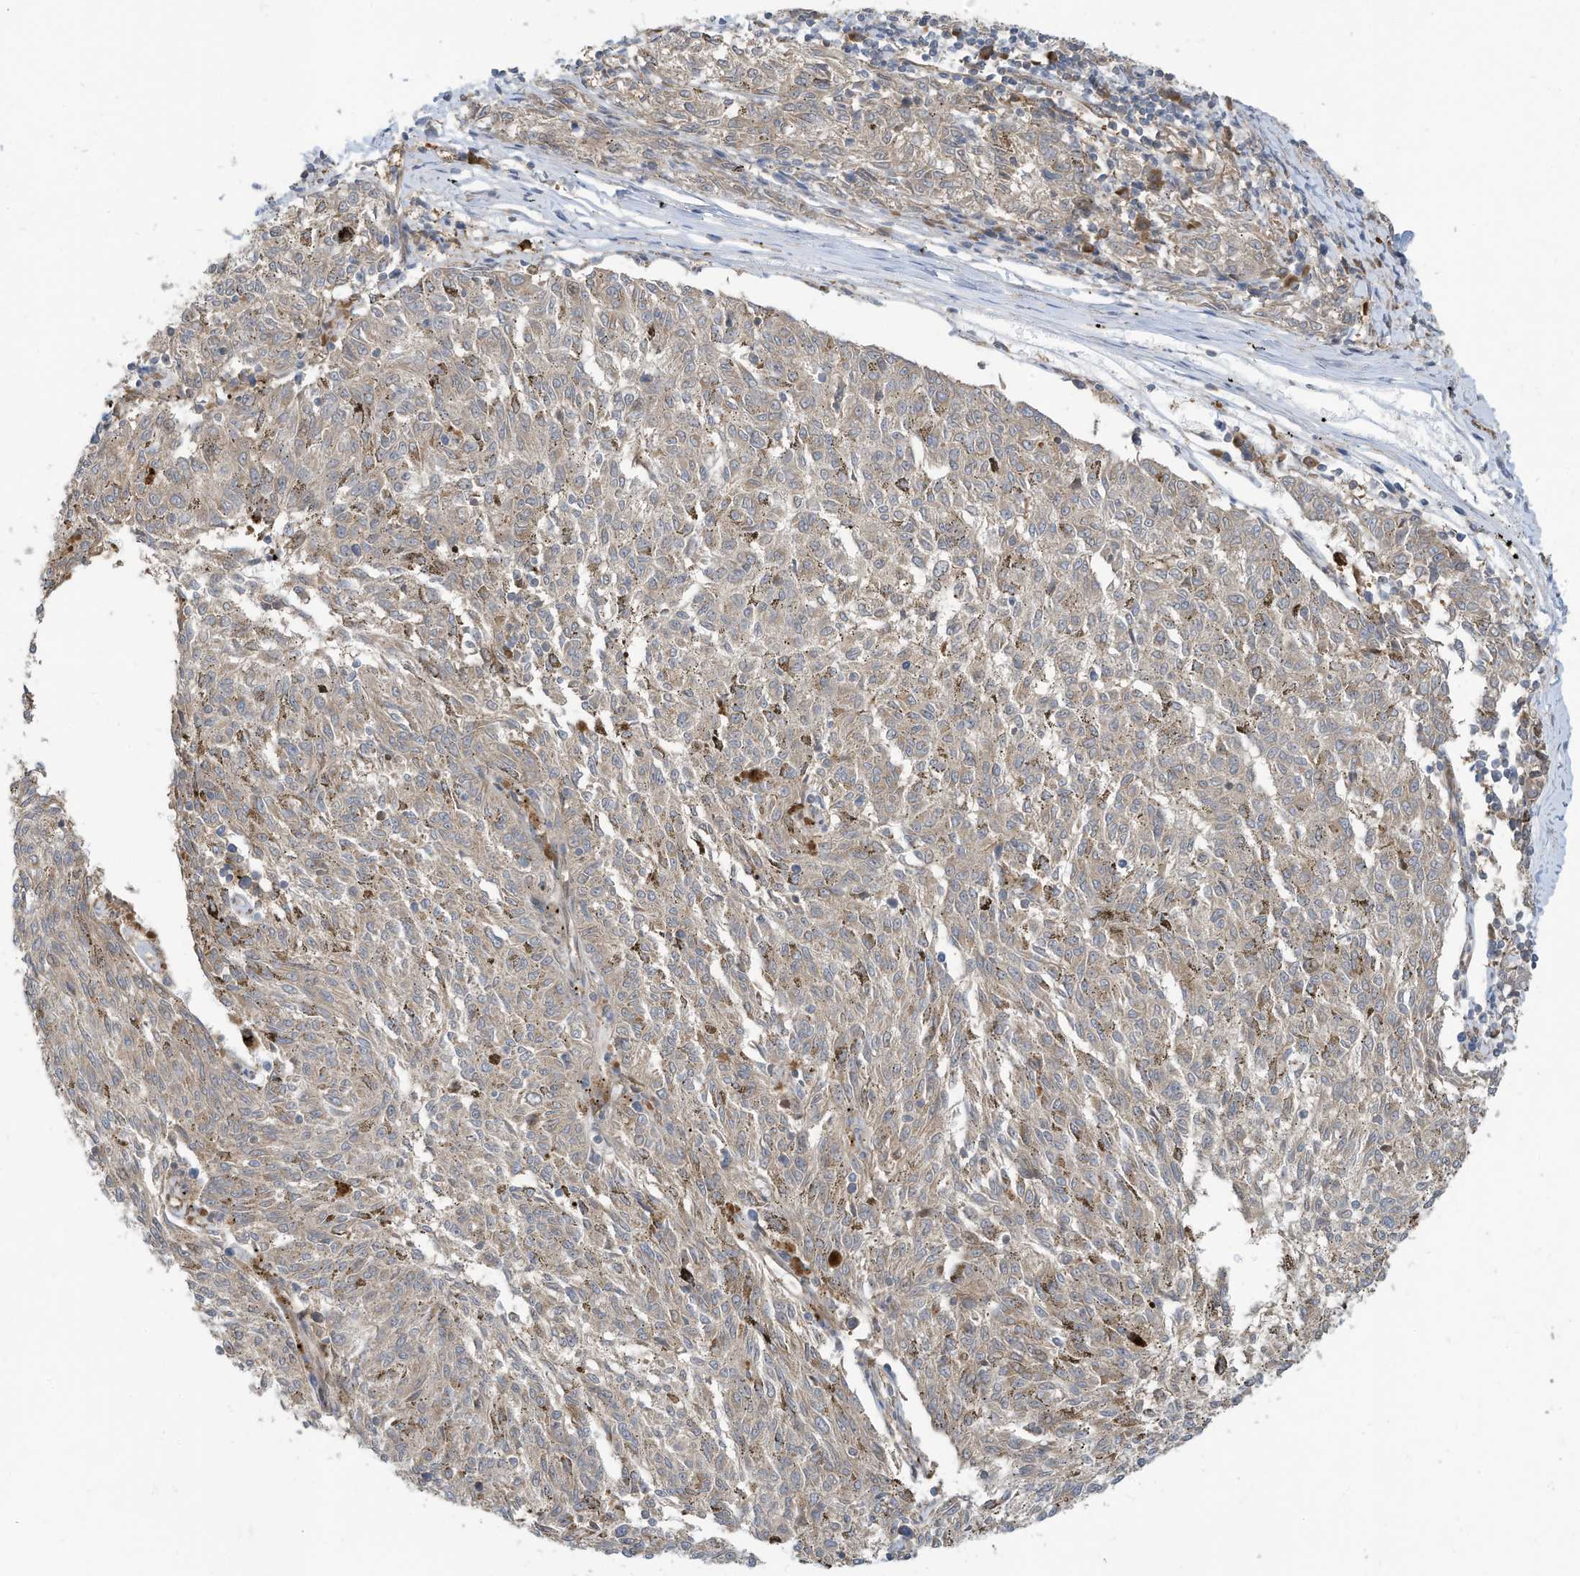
{"staining": {"intensity": "negative", "quantity": "none", "location": "none"}, "tissue": "melanoma", "cell_type": "Tumor cells", "image_type": "cancer", "snomed": [{"axis": "morphology", "description": "Malignant melanoma, NOS"}, {"axis": "topography", "description": "Skin"}], "caption": "This is a histopathology image of immunohistochemistry staining of melanoma, which shows no expression in tumor cells.", "gene": "USE1", "patient": {"sex": "female", "age": 72}}